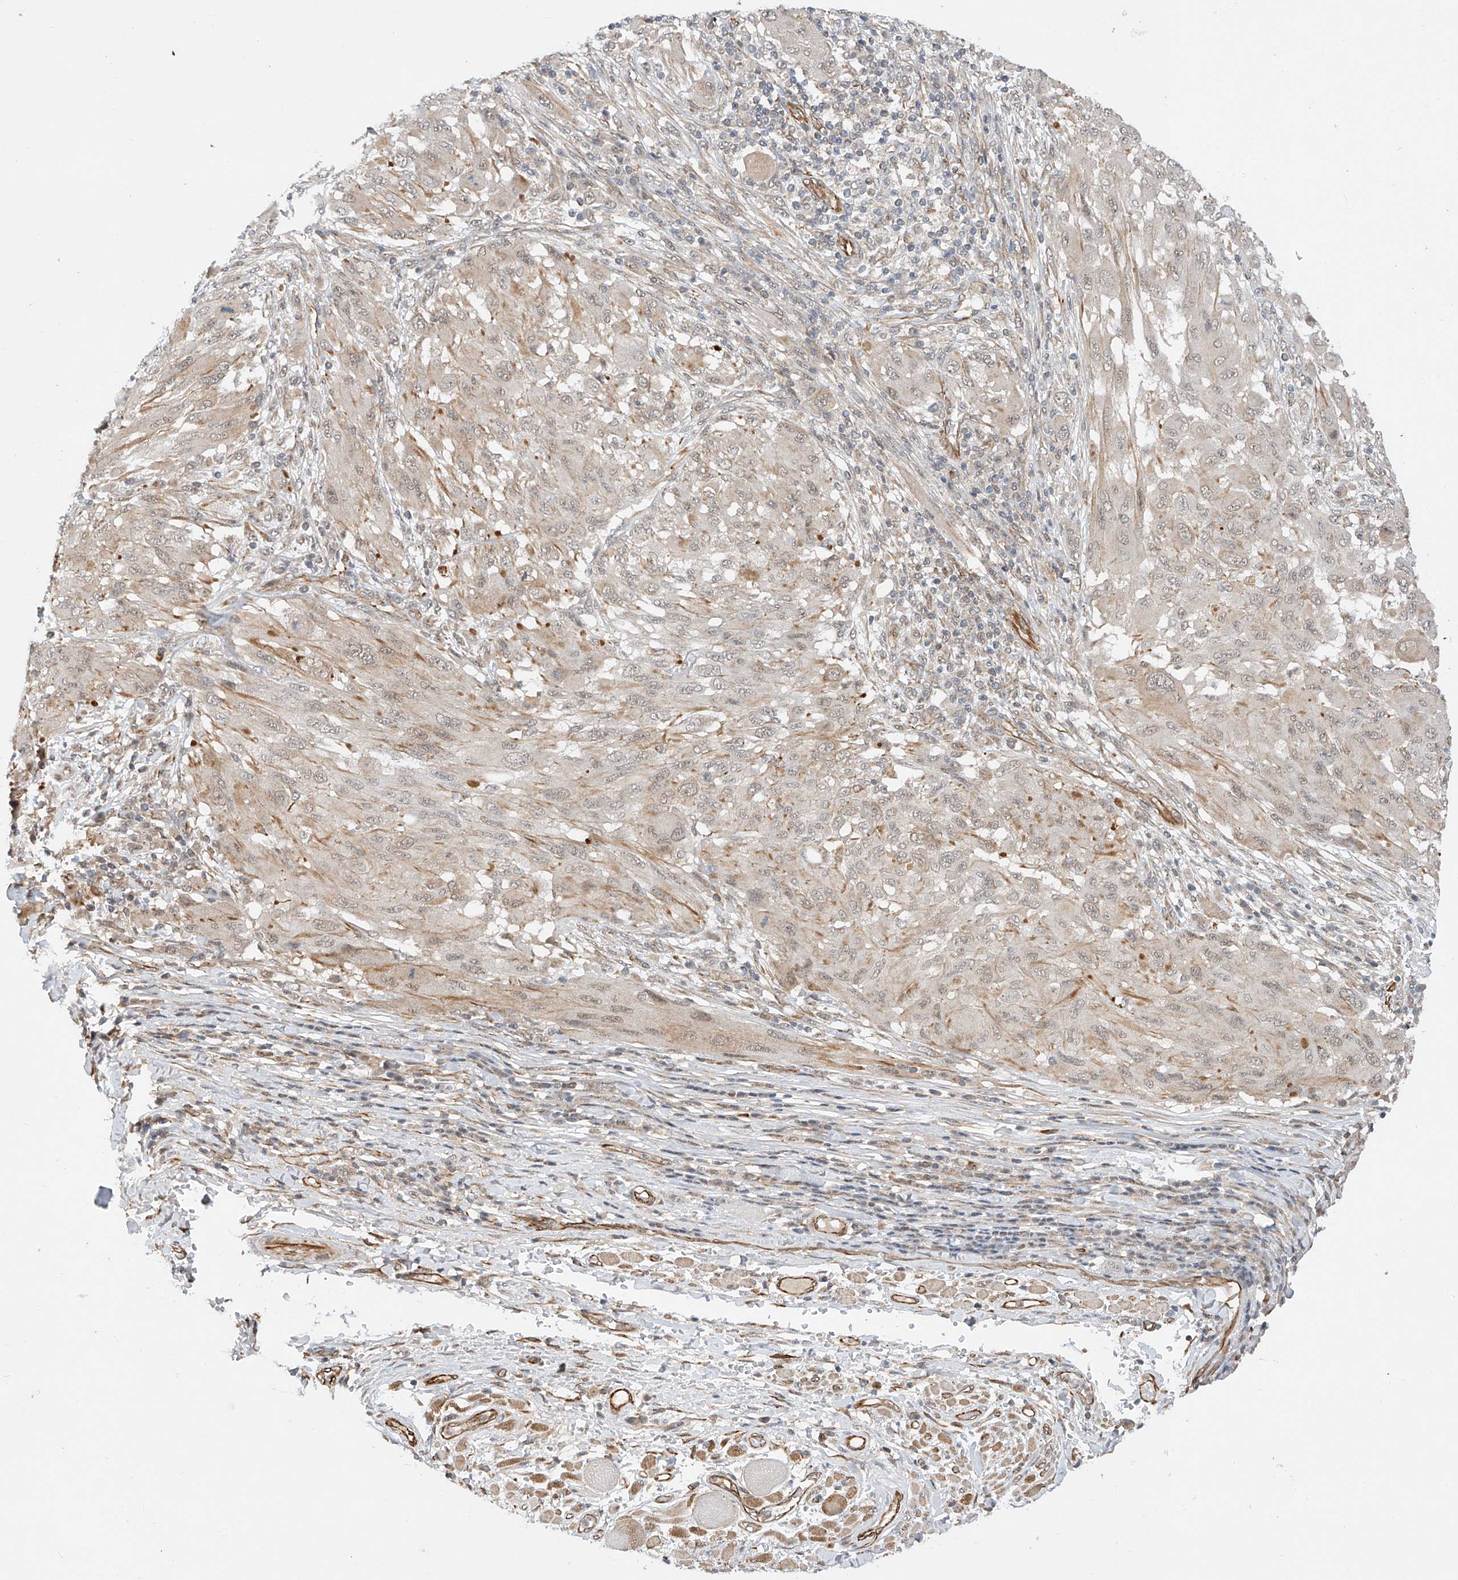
{"staining": {"intensity": "negative", "quantity": "none", "location": "none"}, "tissue": "melanoma", "cell_type": "Tumor cells", "image_type": "cancer", "snomed": [{"axis": "morphology", "description": "Malignant melanoma, NOS"}, {"axis": "topography", "description": "Skin"}], "caption": "Immunohistochemistry of malignant melanoma reveals no expression in tumor cells. The staining was performed using DAB (3,3'-diaminobenzidine) to visualize the protein expression in brown, while the nuclei were stained in blue with hematoxylin (Magnification: 20x).", "gene": "AMD1", "patient": {"sex": "female", "age": 91}}